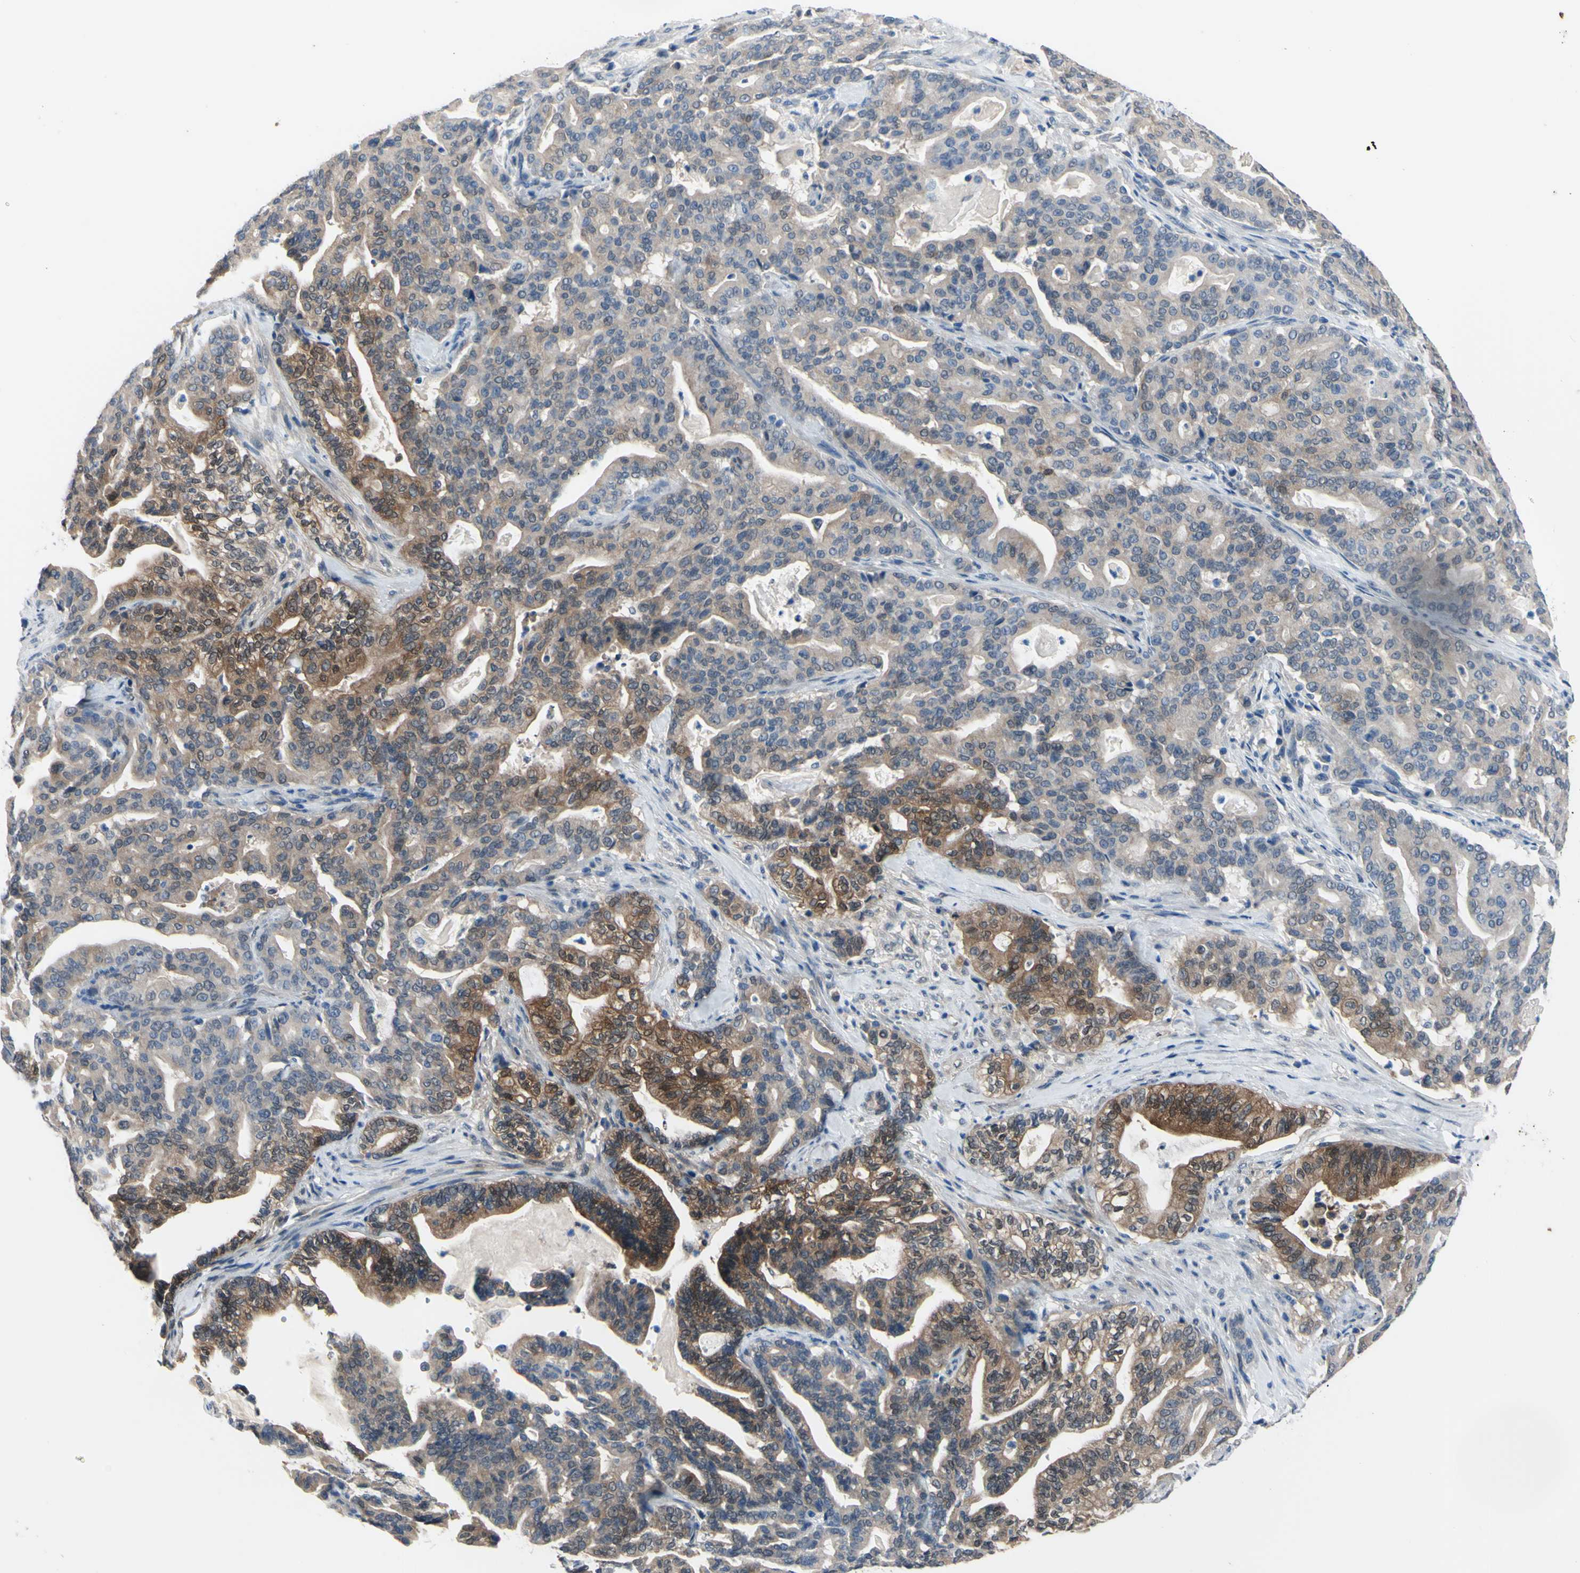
{"staining": {"intensity": "moderate", "quantity": "<25%", "location": "cytoplasmic/membranous,nuclear"}, "tissue": "pancreatic cancer", "cell_type": "Tumor cells", "image_type": "cancer", "snomed": [{"axis": "morphology", "description": "Adenocarcinoma, NOS"}, {"axis": "topography", "description": "Pancreas"}], "caption": "A brown stain labels moderate cytoplasmic/membranous and nuclear positivity of a protein in human pancreatic cancer (adenocarcinoma) tumor cells.", "gene": "NOL3", "patient": {"sex": "male", "age": 63}}